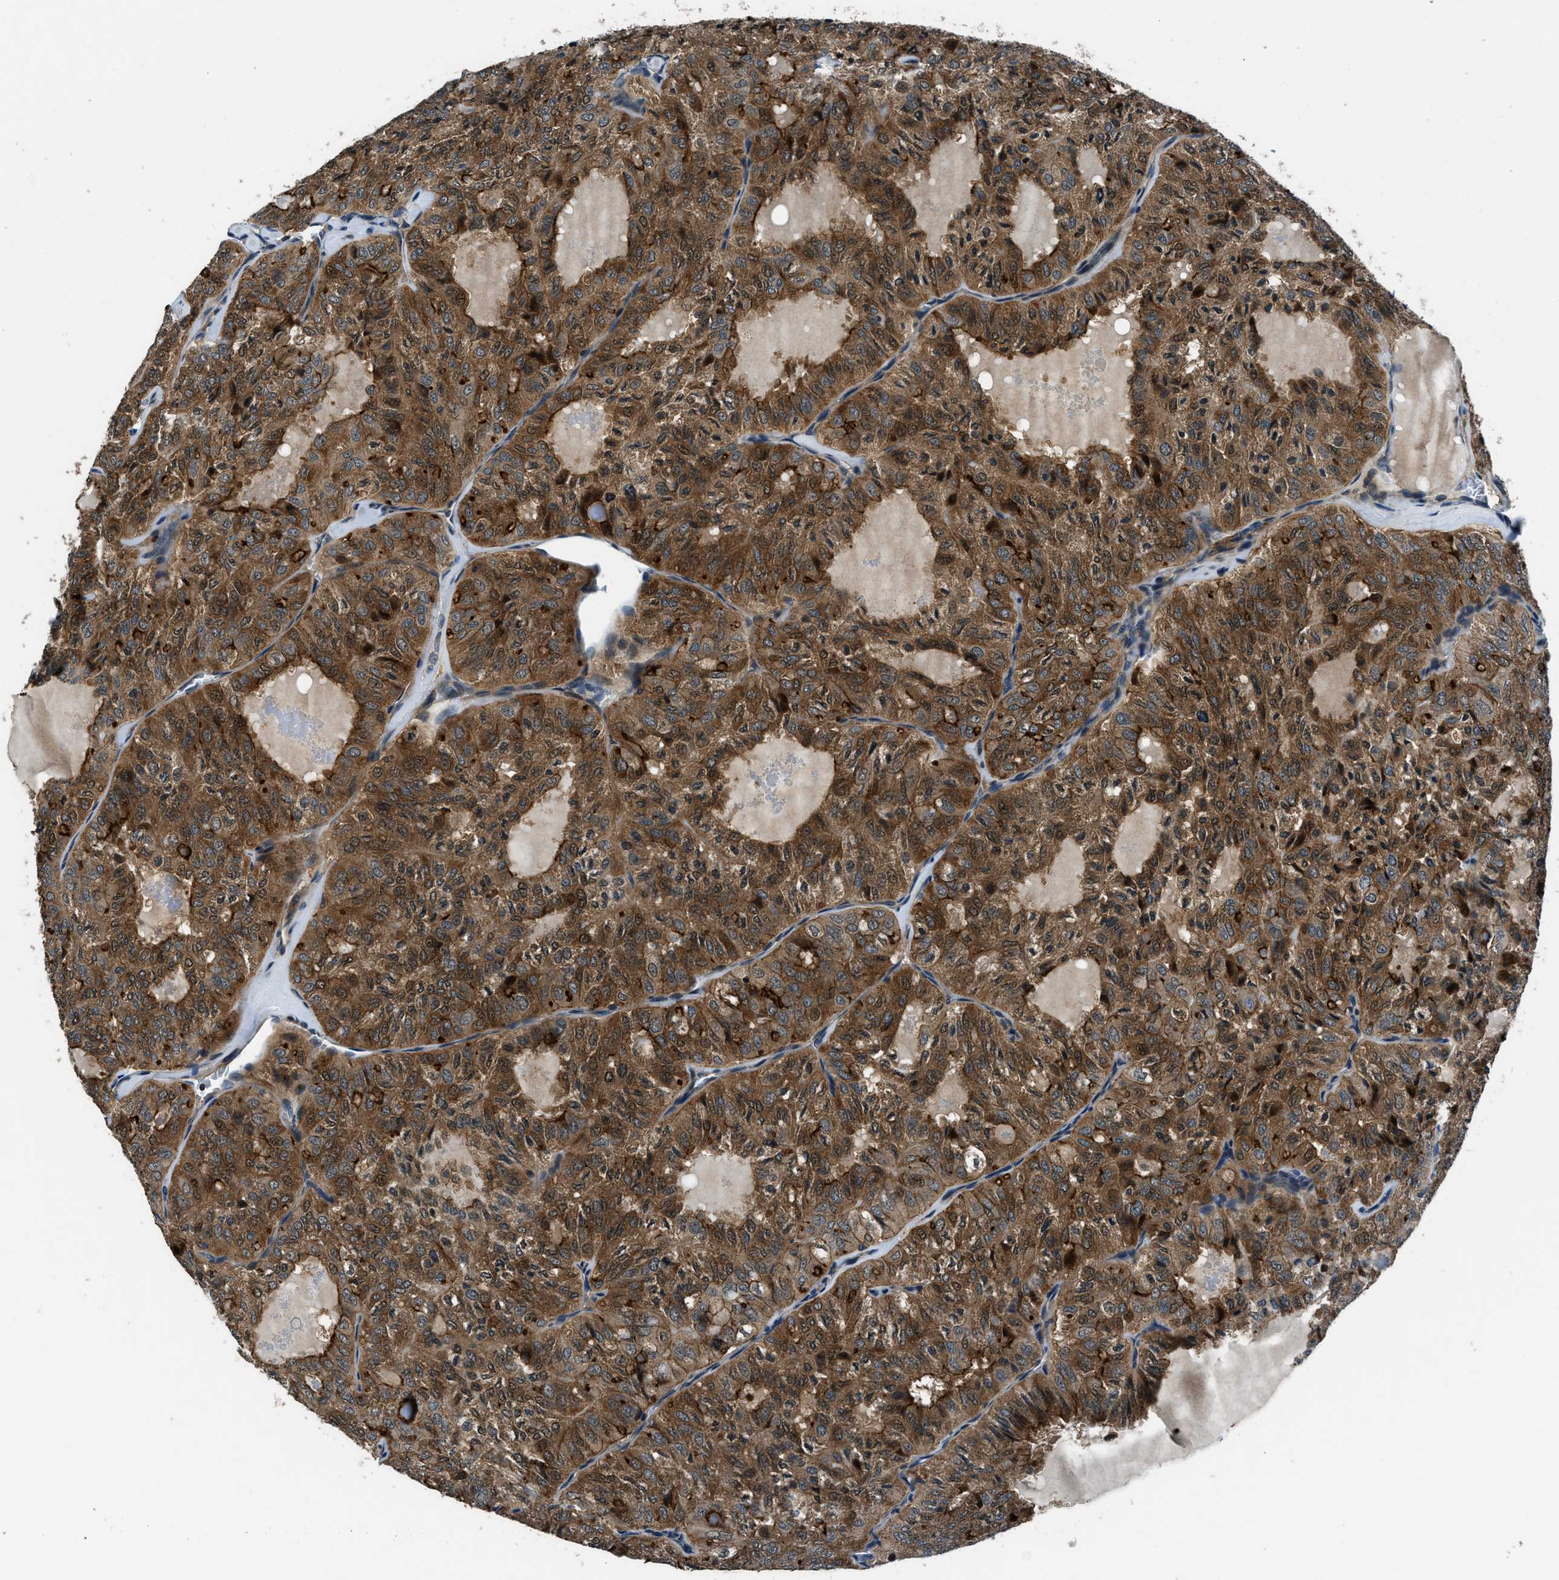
{"staining": {"intensity": "strong", "quantity": ">75%", "location": "cytoplasmic/membranous"}, "tissue": "thyroid cancer", "cell_type": "Tumor cells", "image_type": "cancer", "snomed": [{"axis": "morphology", "description": "Follicular adenoma carcinoma, NOS"}, {"axis": "topography", "description": "Thyroid gland"}], "caption": "About >75% of tumor cells in human thyroid cancer show strong cytoplasmic/membranous protein expression as visualized by brown immunohistochemical staining.", "gene": "ARHGEF11", "patient": {"sex": "male", "age": 75}}